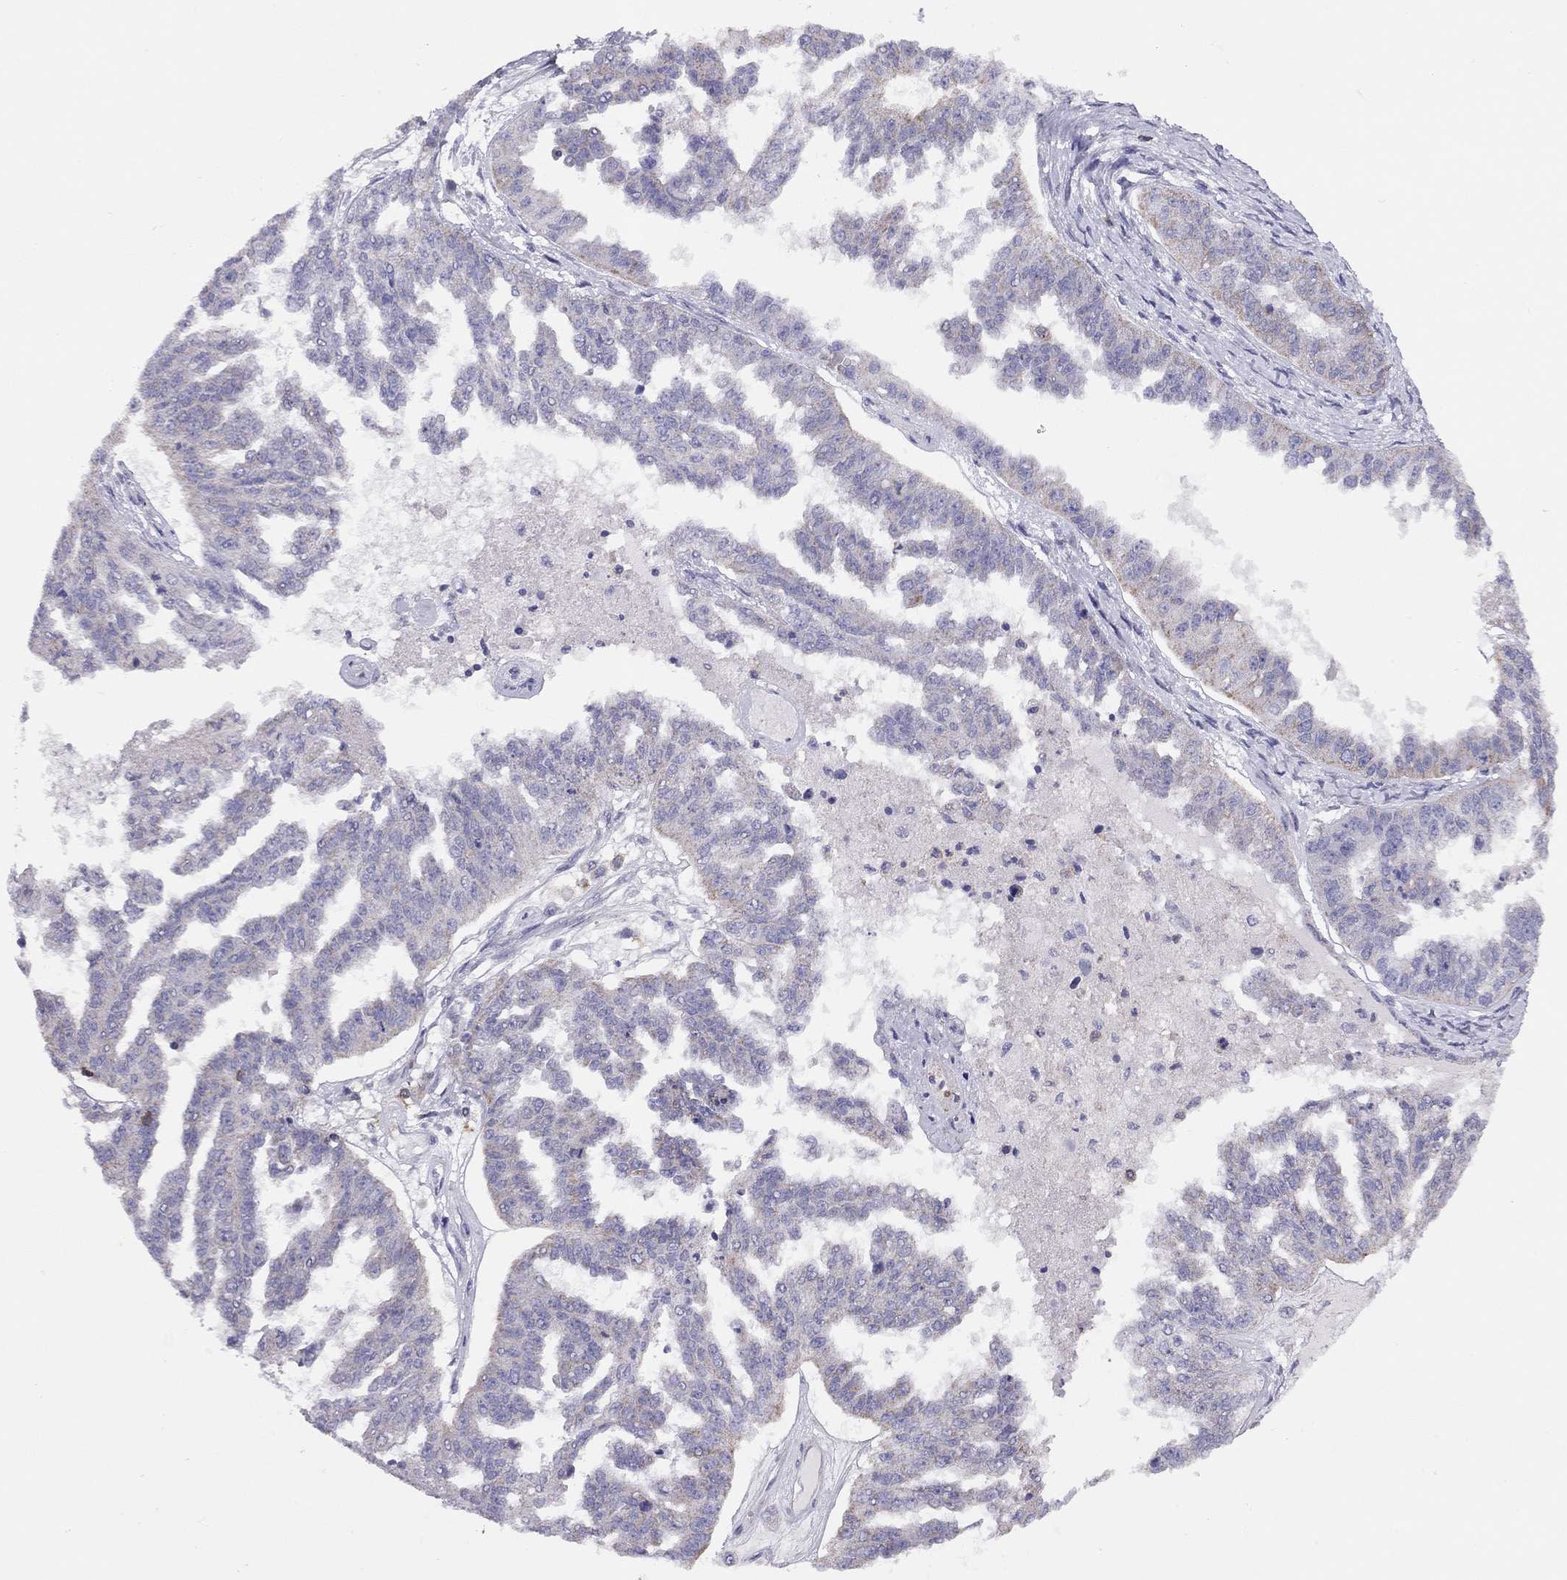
{"staining": {"intensity": "negative", "quantity": "none", "location": "none"}, "tissue": "ovarian cancer", "cell_type": "Tumor cells", "image_type": "cancer", "snomed": [{"axis": "morphology", "description": "Cystadenocarcinoma, serous, NOS"}, {"axis": "topography", "description": "Ovary"}], "caption": "Tumor cells show no significant expression in ovarian cancer (serous cystadenocarcinoma). Nuclei are stained in blue.", "gene": "CITED1", "patient": {"sex": "female", "age": 58}}